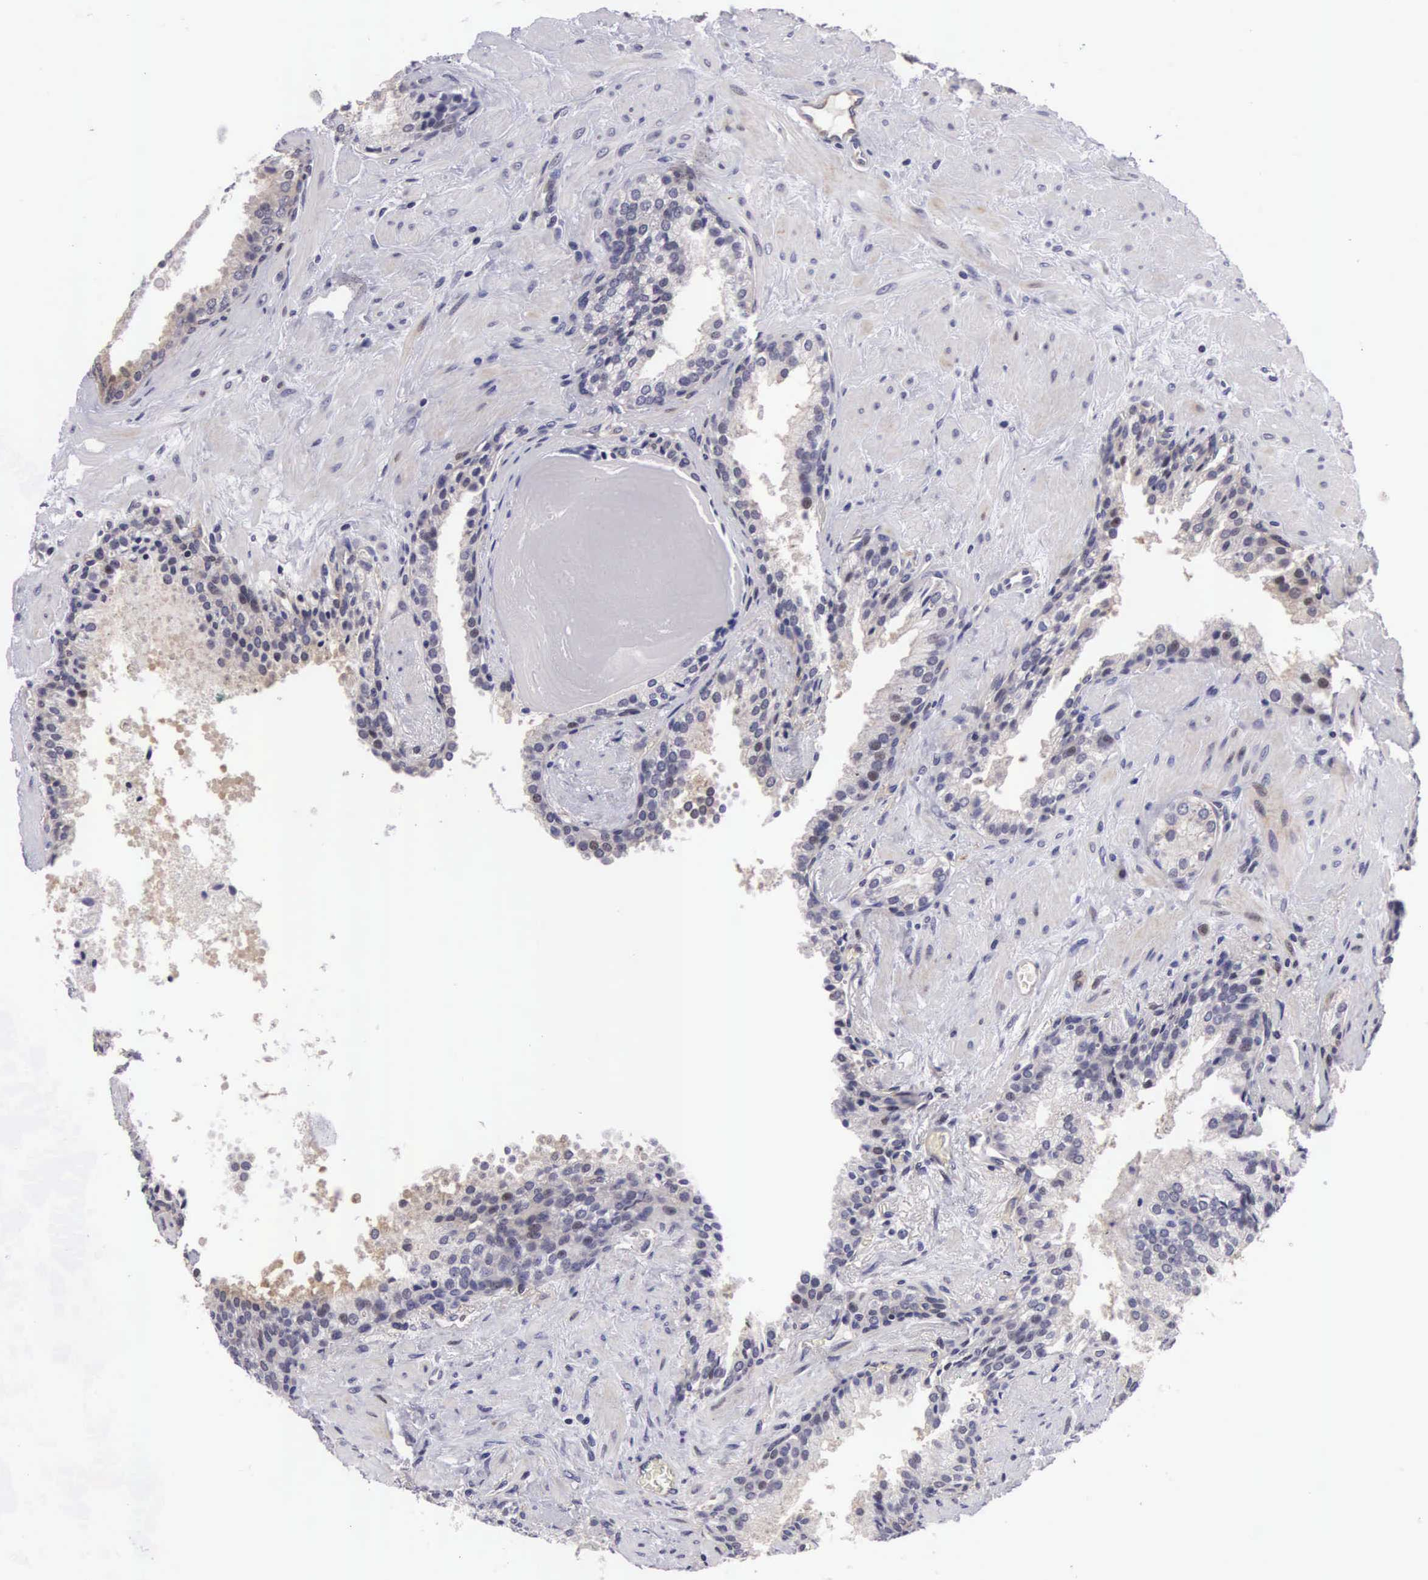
{"staining": {"intensity": "weak", "quantity": "<25%", "location": "cytoplasmic/membranous"}, "tissue": "prostate cancer", "cell_type": "Tumor cells", "image_type": "cancer", "snomed": [{"axis": "morphology", "description": "Adenocarcinoma, Medium grade"}, {"axis": "topography", "description": "Prostate"}], "caption": "Medium-grade adenocarcinoma (prostate) stained for a protein using immunohistochemistry exhibits no positivity tumor cells.", "gene": "EMID1", "patient": {"sex": "male", "age": 70}}